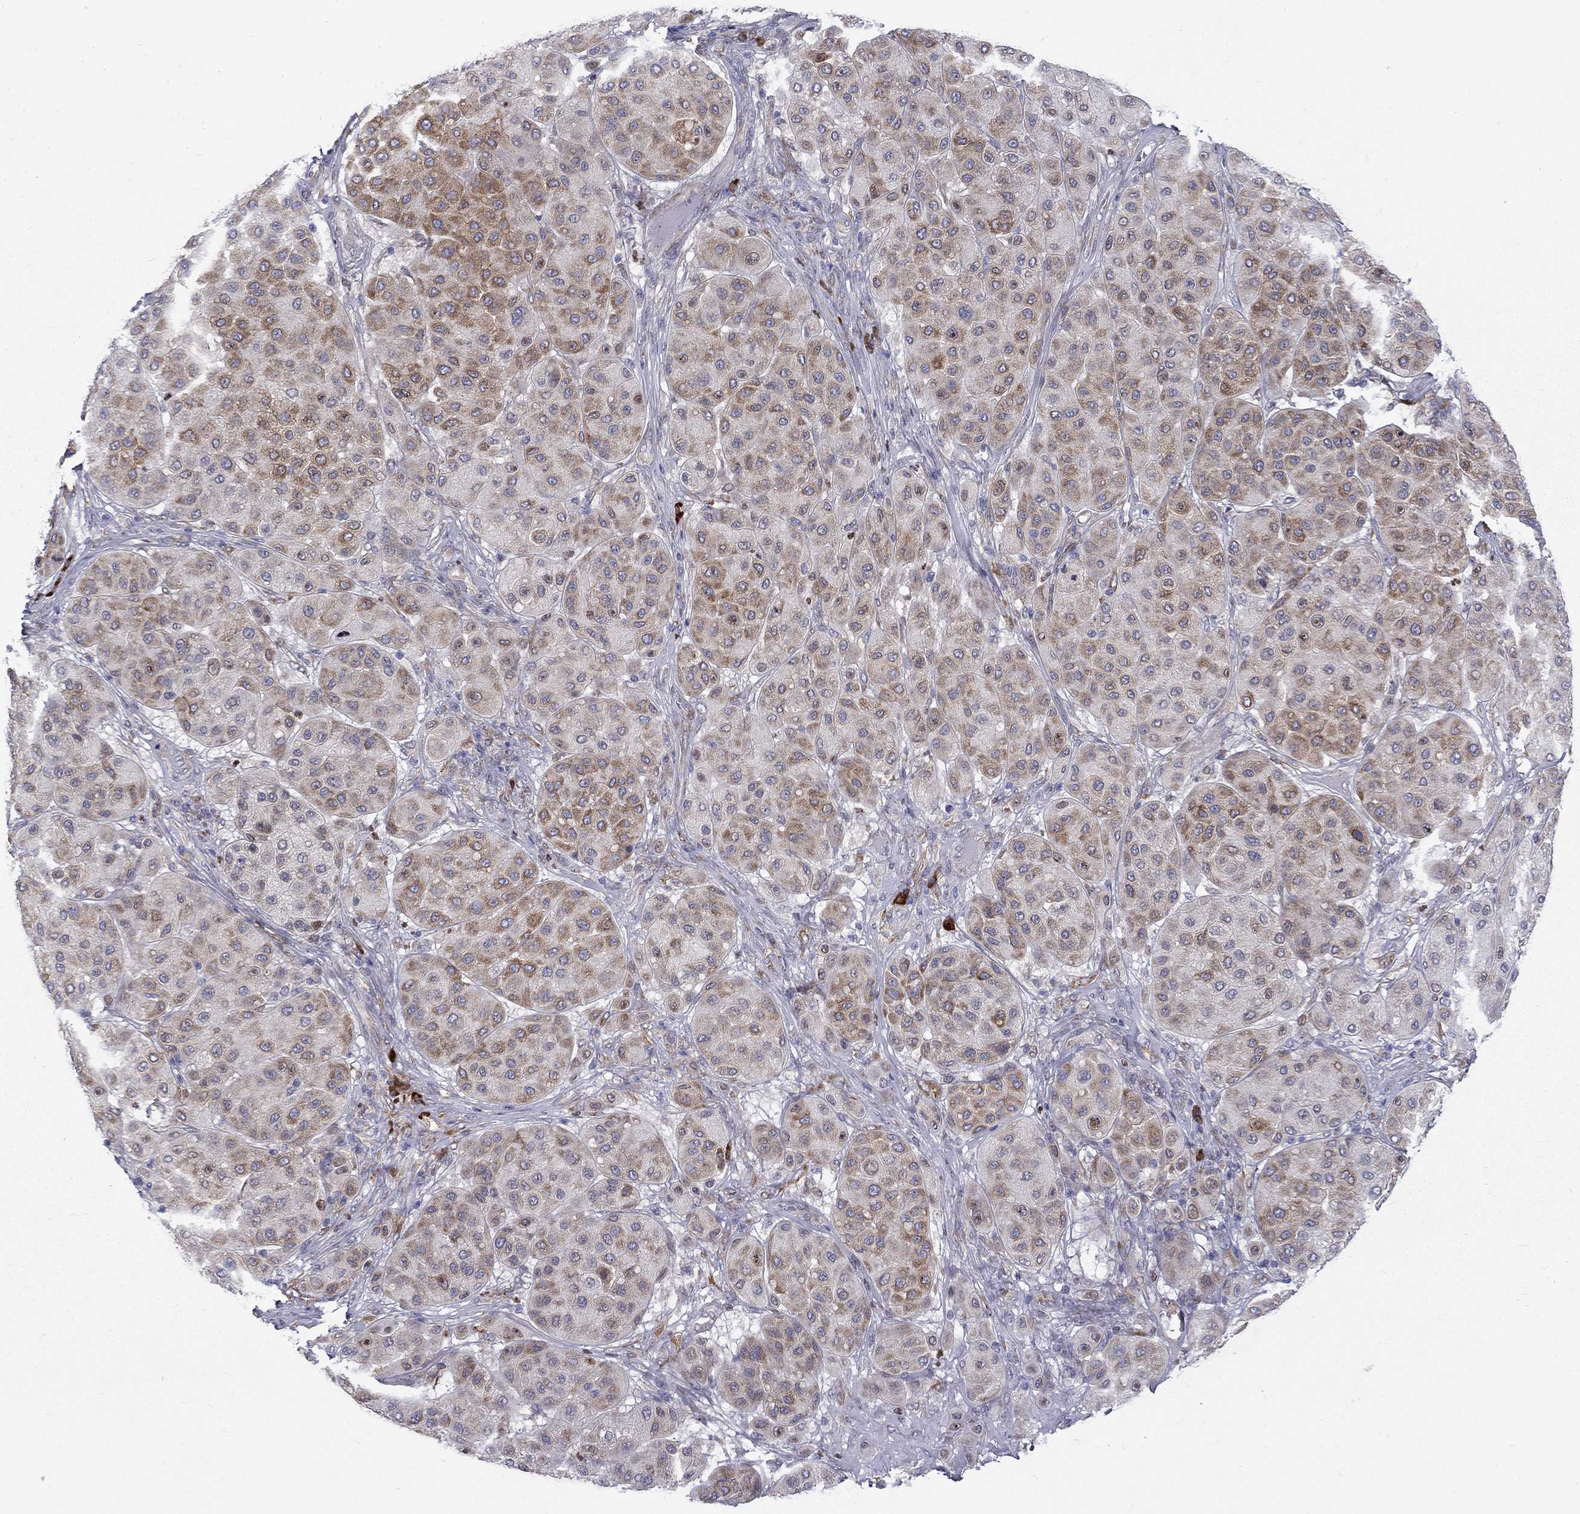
{"staining": {"intensity": "moderate", "quantity": ">75%", "location": "cytoplasmic/membranous"}, "tissue": "melanoma", "cell_type": "Tumor cells", "image_type": "cancer", "snomed": [{"axis": "morphology", "description": "Malignant melanoma, Metastatic site"}, {"axis": "topography", "description": "Smooth muscle"}], "caption": "Melanoma stained with immunohistochemistry reveals moderate cytoplasmic/membranous expression in approximately >75% of tumor cells.", "gene": "PABPC4", "patient": {"sex": "male", "age": 41}}